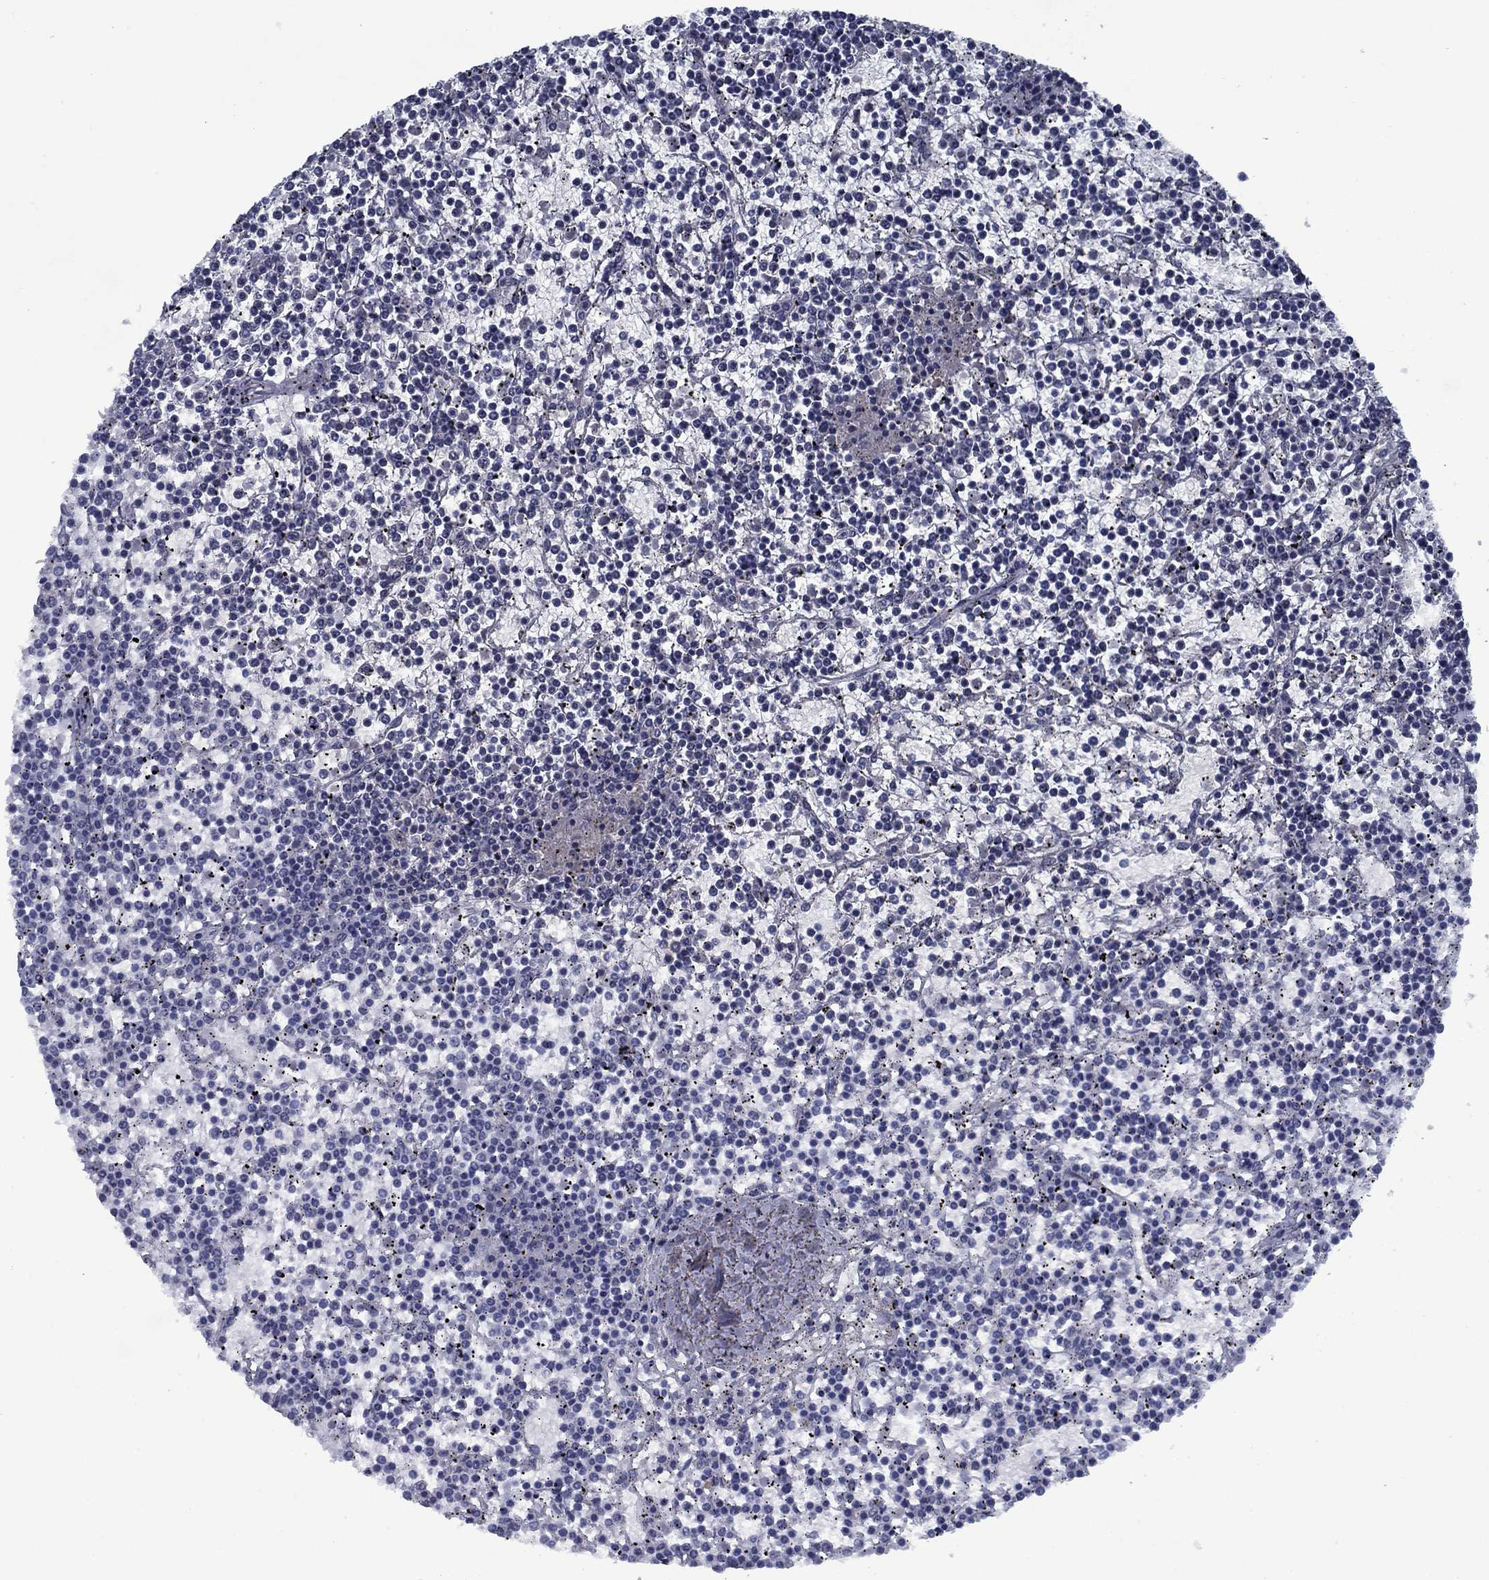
{"staining": {"intensity": "negative", "quantity": "none", "location": "none"}, "tissue": "lymphoma", "cell_type": "Tumor cells", "image_type": "cancer", "snomed": [{"axis": "morphology", "description": "Malignant lymphoma, non-Hodgkin's type, Low grade"}, {"axis": "topography", "description": "Spleen"}], "caption": "Malignant lymphoma, non-Hodgkin's type (low-grade) was stained to show a protein in brown. There is no significant staining in tumor cells.", "gene": "PNMA8A", "patient": {"sex": "female", "age": 19}}